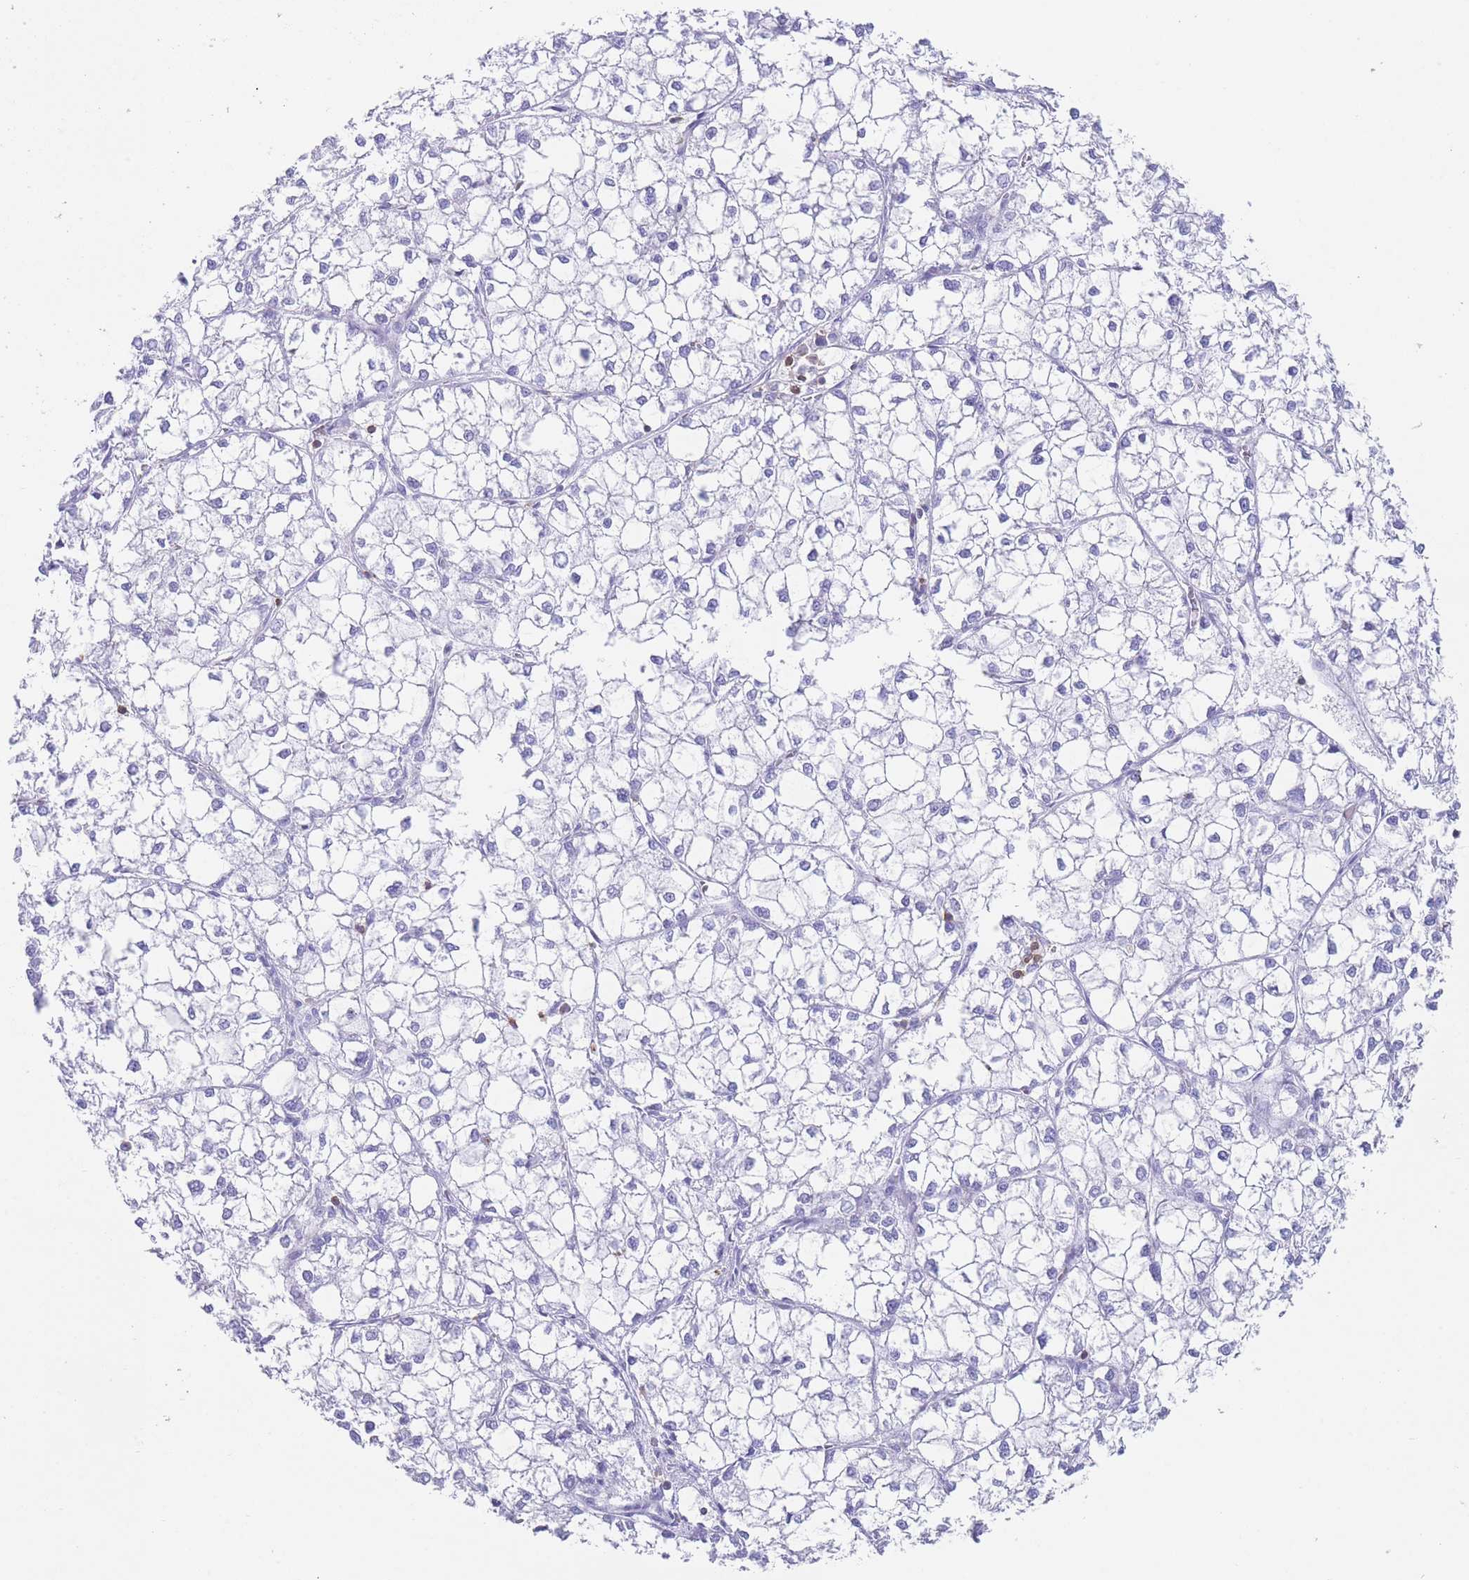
{"staining": {"intensity": "negative", "quantity": "none", "location": "none"}, "tissue": "liver cancer", "cell_type": "Tumor cells", "image_type": "cancer", "snomed": [{"axis": "morphology", "description": "Carcinoma, Hepatocellular, NOS"}, {"axis": "topography", "description": "Liver"}], "caption": "Tumor cells are negative for brown protein staining in liver cancer (hepatocellular carcinoma).", "gene": "CORO1A", "patient": {"sex": "female", "age": 43}}